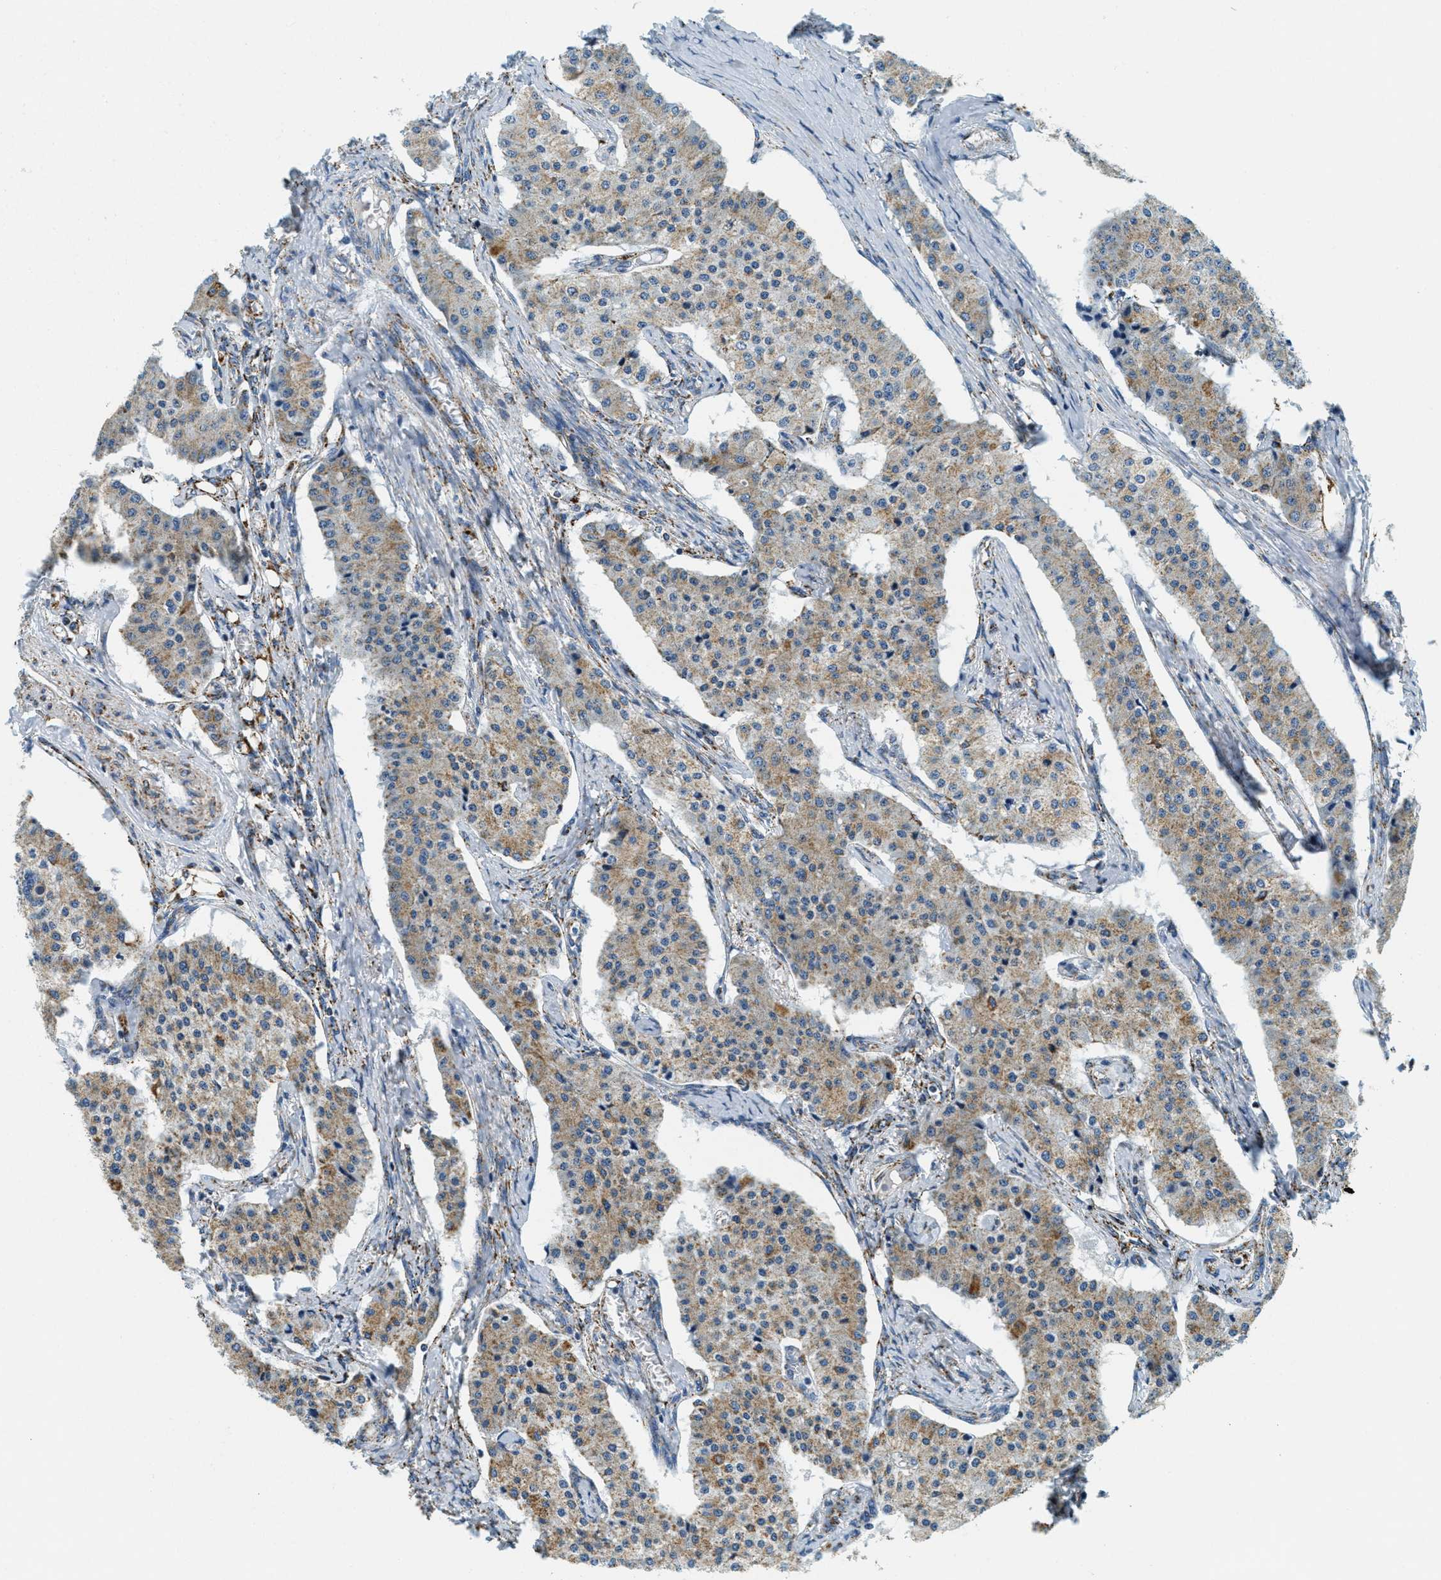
{"staining": {"intensity": "weak", "quantity": "25%-75%", "location": "cytoplasmic/membranous"}, "tissue": "carcinoid", "cell_type": "Tumor cells", "image_type": "cancer", "snomed": [{"axis": "morphology", "description": "Carcinoid, malignant, NOS"}, {"axis": "topography", "description": "Colon"}], "caption": "A low amount of weak cytoplasmic/membranous expression is appreciated in approximately 25%-75% of tumor cells in carcinoid (malignant) tissue. Using DAB (3,3'-diaminobenzidine) (brown) and hematoxylin (blue) stains, captured at high magnification using brightfield microscopy.", "gene": "HLCS", "patient": {"sex": "female", "age": 52}}